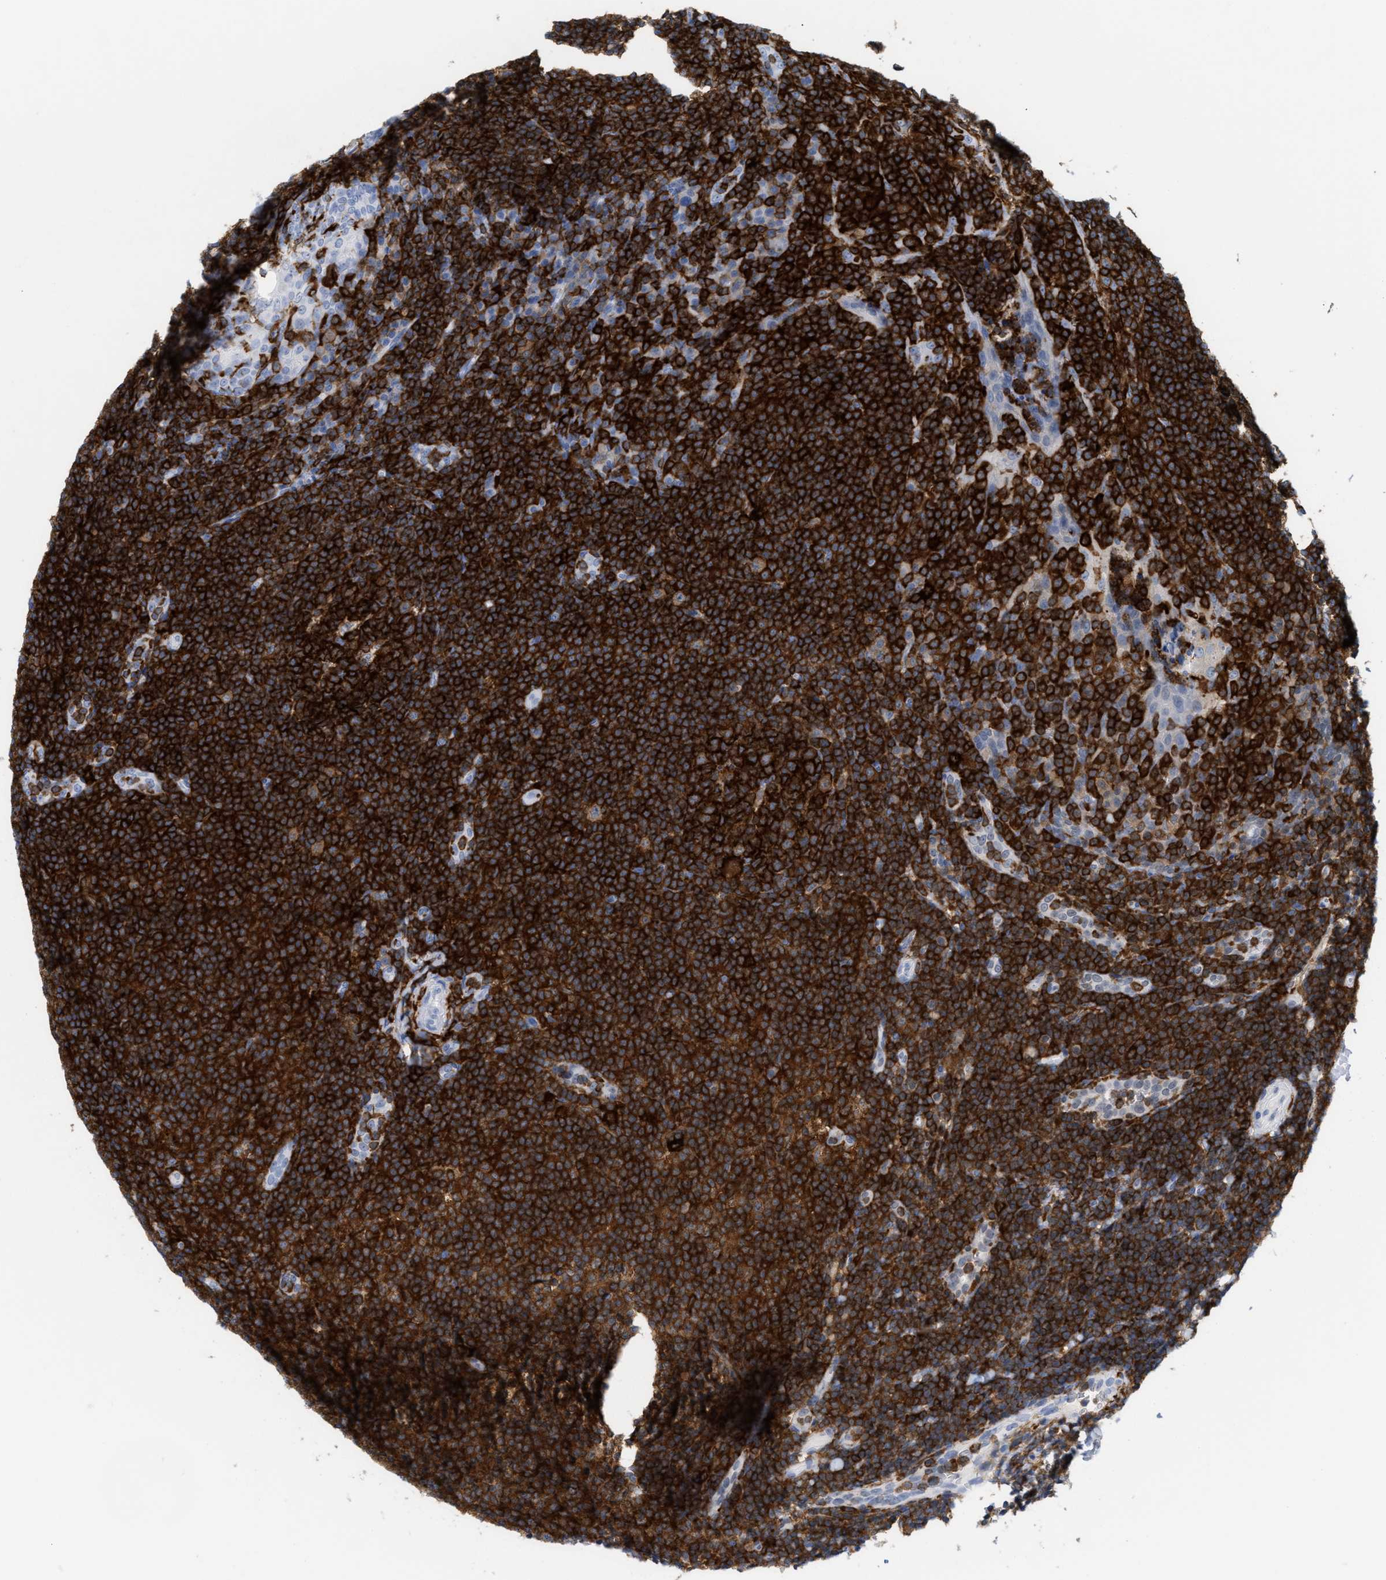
{"staining": {"intensity": "strong", "quantity": ">75%", "location": "cytoplasmic/membranous"}, "tissue": "tonsil", "cell_type": "Germinal center cells", "image_type": "normal", "snomed": [{"axis": "morphology", "description": "Normal tissue, NOS"}, {"axis": "topography", "description": "Tonsil"}], "caption": "IHC (DAB) staining of benign human tonsil shows strong cytoplasmic/membranous protein staining in about >75% of germinal center cells. The staining is performed using DAB brown chromogen to label protein expression. The nuclei are counter-stained blue using hematoxylin.", "gene": "LCP1", "patient": {"sex": "male", "age": 37}}